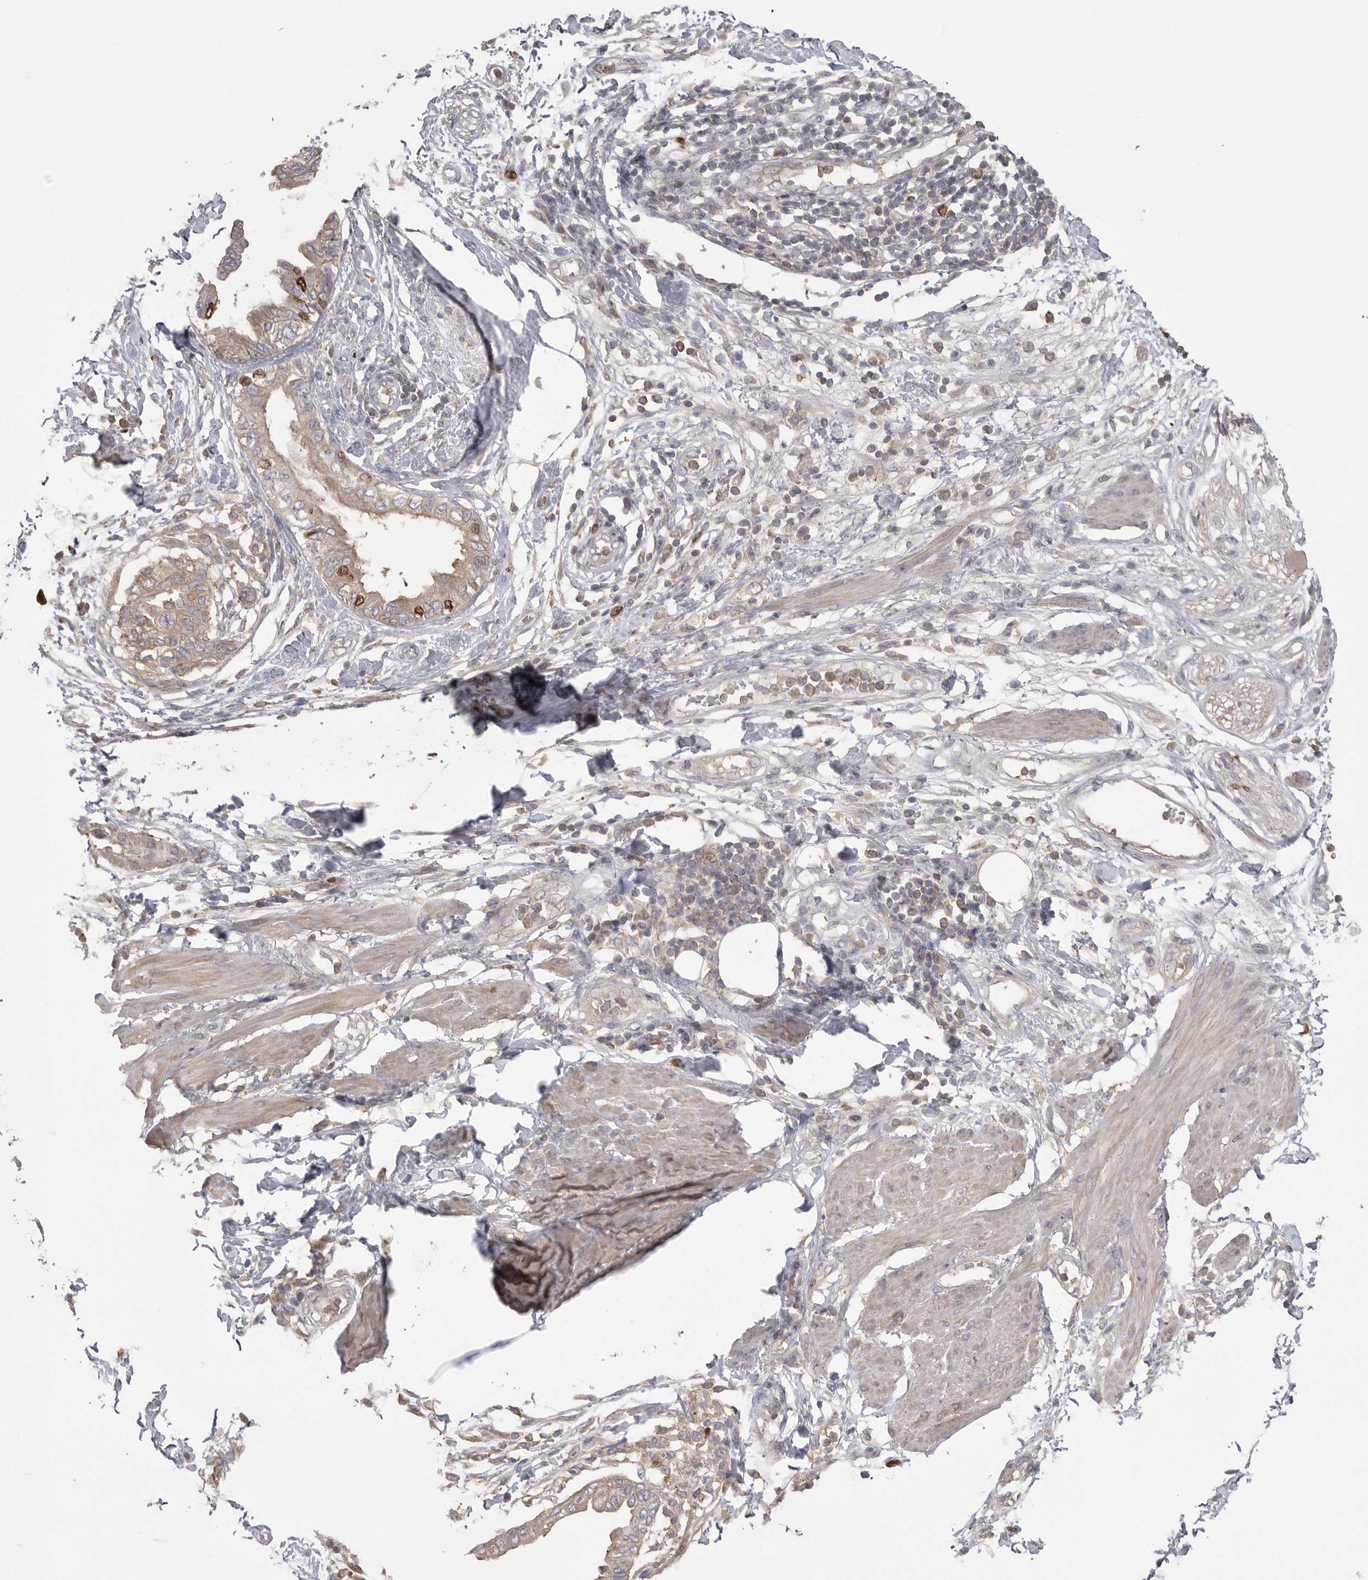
{"staining": {"intensity": "strong", "quantity": "<25%", "location": "cytoplasmic/membranous,nuclear"}, "tissue": "pancreatic cancer", "cell_type": "Tumor cells", "image_type": "cancer", "snomed": [{"axis": "morphology", "description": "Normal tissue, NOS"}, {"axis": "morphology", "description": "Adenocarcinoma, NOS"}, {"axis": "topography", "description": "Pancreas"}, {"axis": "topography", "description": "Duodenum"}], "caption": "An IHC micrograph of neoplastic tissue is shown. Protein staining in brown shows strong cytoplasmic/membranous and nuclear positivity in pancreatic cancer (adenocarcinoma) within tumor cells. (IHC, brightfield microscopy, high magnification).", "gene": "TOP2A", "patient": {"sex": "female", "age": 60}}